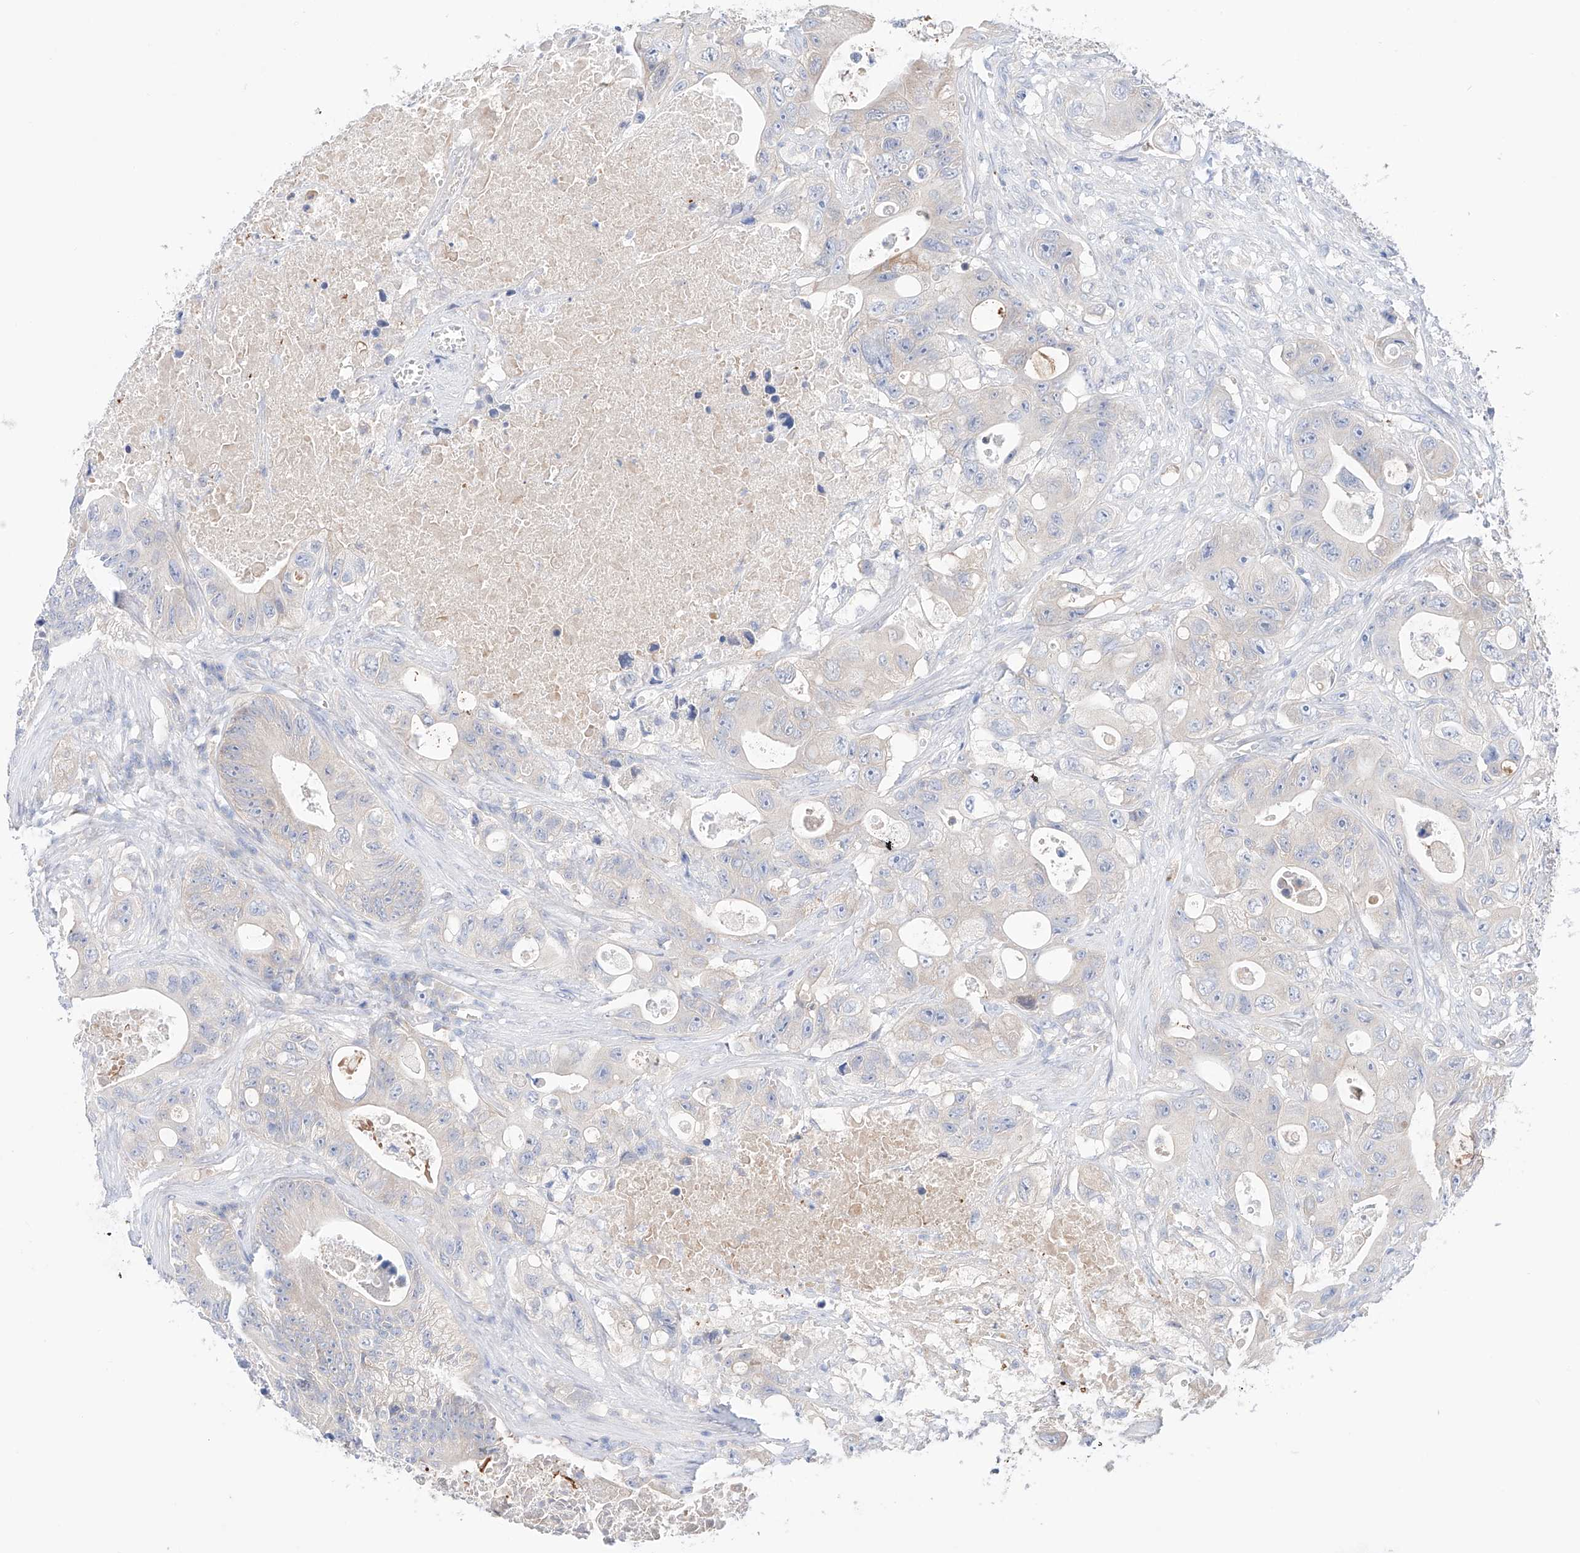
{"staining": {"intensity": "weak", "quantity": "<25%", "location": "cytoplasmic/membranous"}, "tissue": "colorectal cancer", "cell_type": "Tumor cells", "image_type": "cancer", "snomed": [{"axis": "morphology", "description": "Adenocarcinoma, NOS"}, {"axis": "topography", "description": "Colon"}], "caption": "This is an immunohistochemistry (IHC) micrograph of adenocarcinoma (colorectal). There is no staining in tumor cells.", "gene": "PGGT1B", "patient": {"sex": "female", "age": 46}}